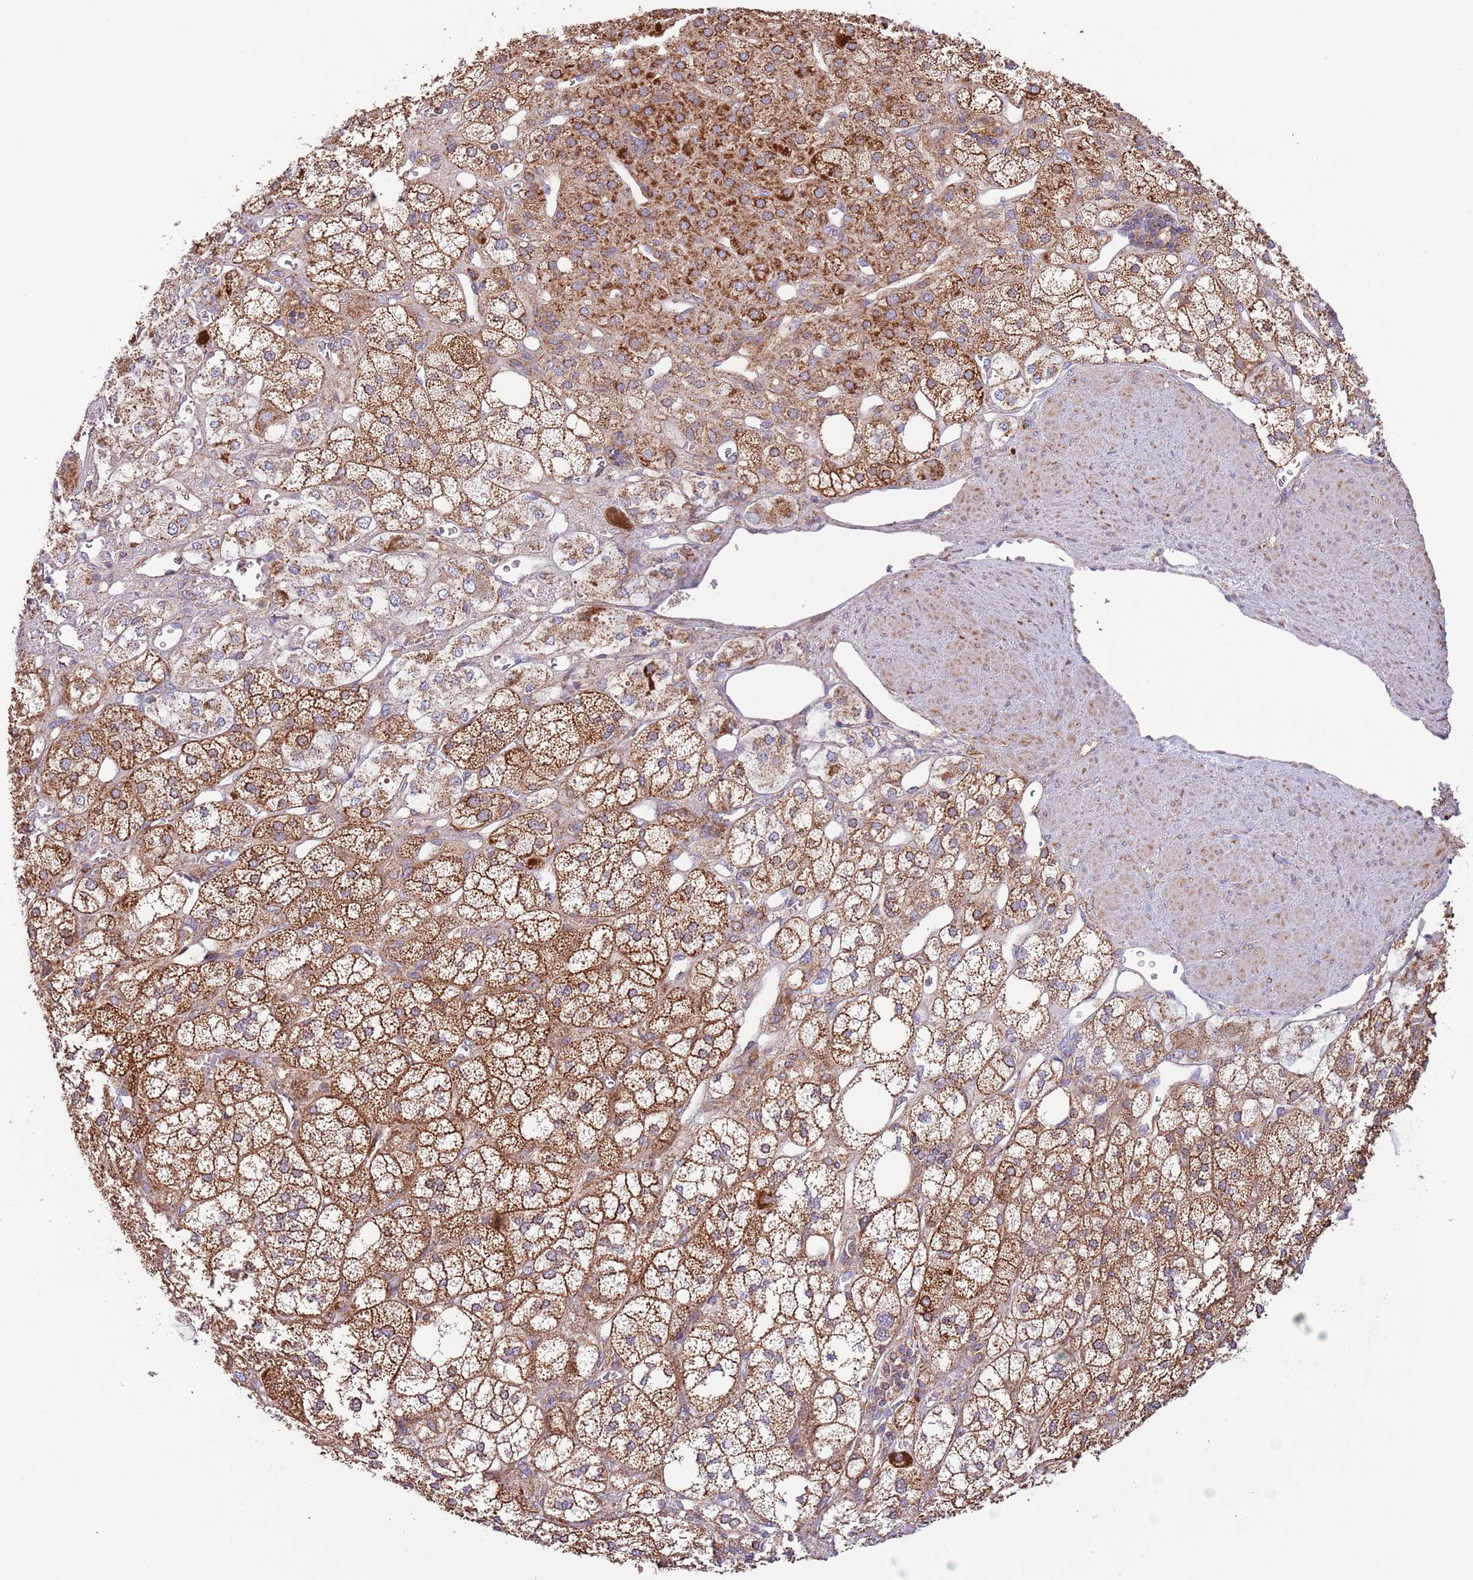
{"staining": {"intensity": "strong", "quantity": ">75%", "location": "cytoplasmic/membranous"}, "tissue": "adrenal gland", "cell_type": "Glandular cells", "image_type": "normal", "snomed": [{"axis": "morphology", "description": "Normal tissue, NOS"}, {"axis": "topography", "description": "Adrenal gland"}], "caption": "This is a histology image of immunohistochemistry staining of benign adrenal gland, which shows strong positivity in the cytoplasmic/membranous of glandular cells.", "gene": "DNAJA3", "patient": {"sex": "male", "age": 61}}